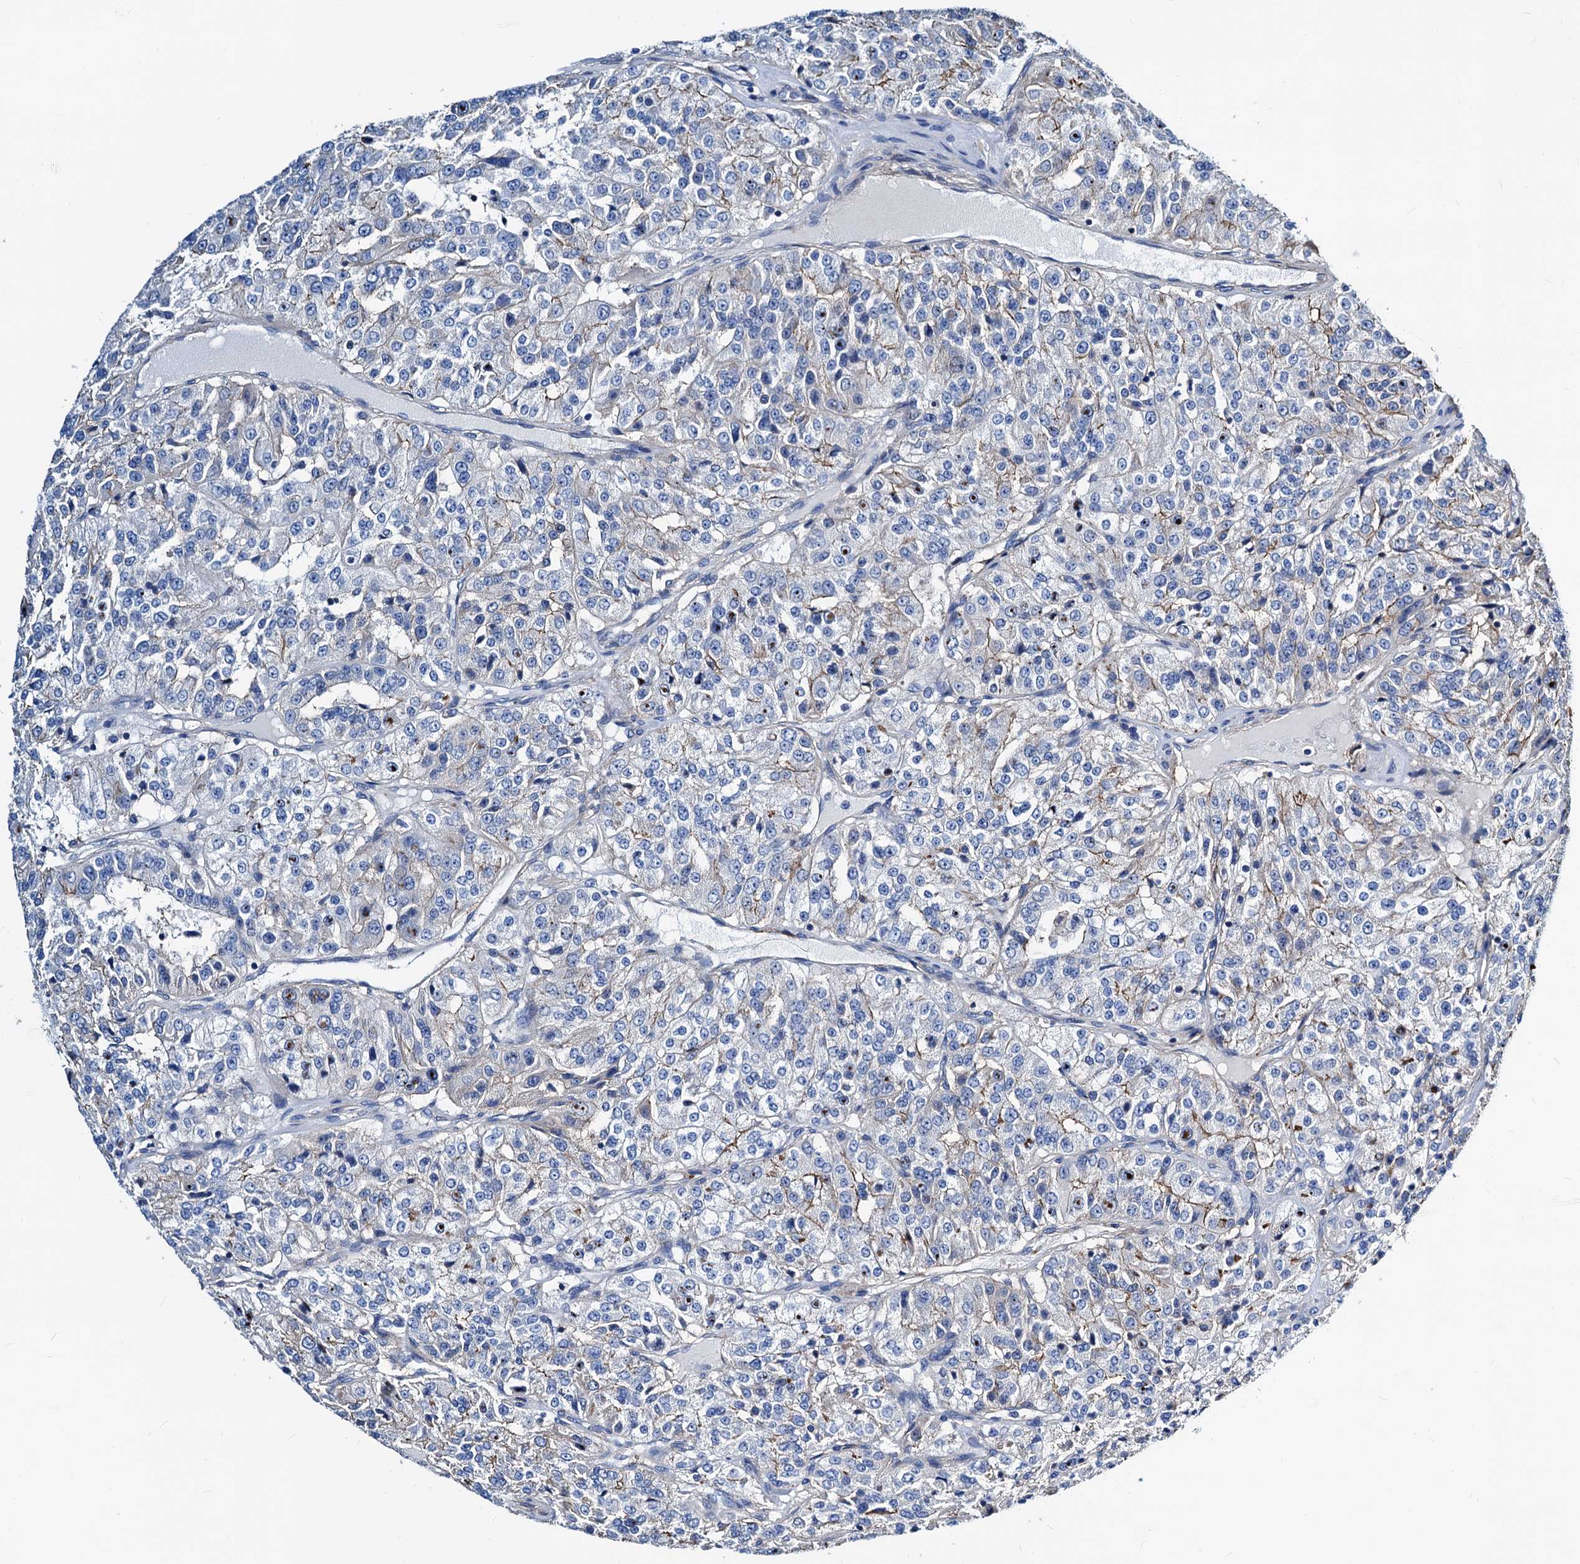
{"staining": {"intensity": "weak", "quantity": "<25%", "location": "cytoplasmic/membranous"}, "tissue": "renal cancer", "cell_type": "Tumor cells", "image_type": "cancer", "snomed": [{"axis": "morphology", "description": "Adenocarcinoma, NOS"}, {"axis": "topography", "description": "Kidney"}], "caption": "The micrograph exhibits no staining of tumor cells in renal cancer.", "gene": "GCOM1", "patient": {"sex": "female", "age": 63}}